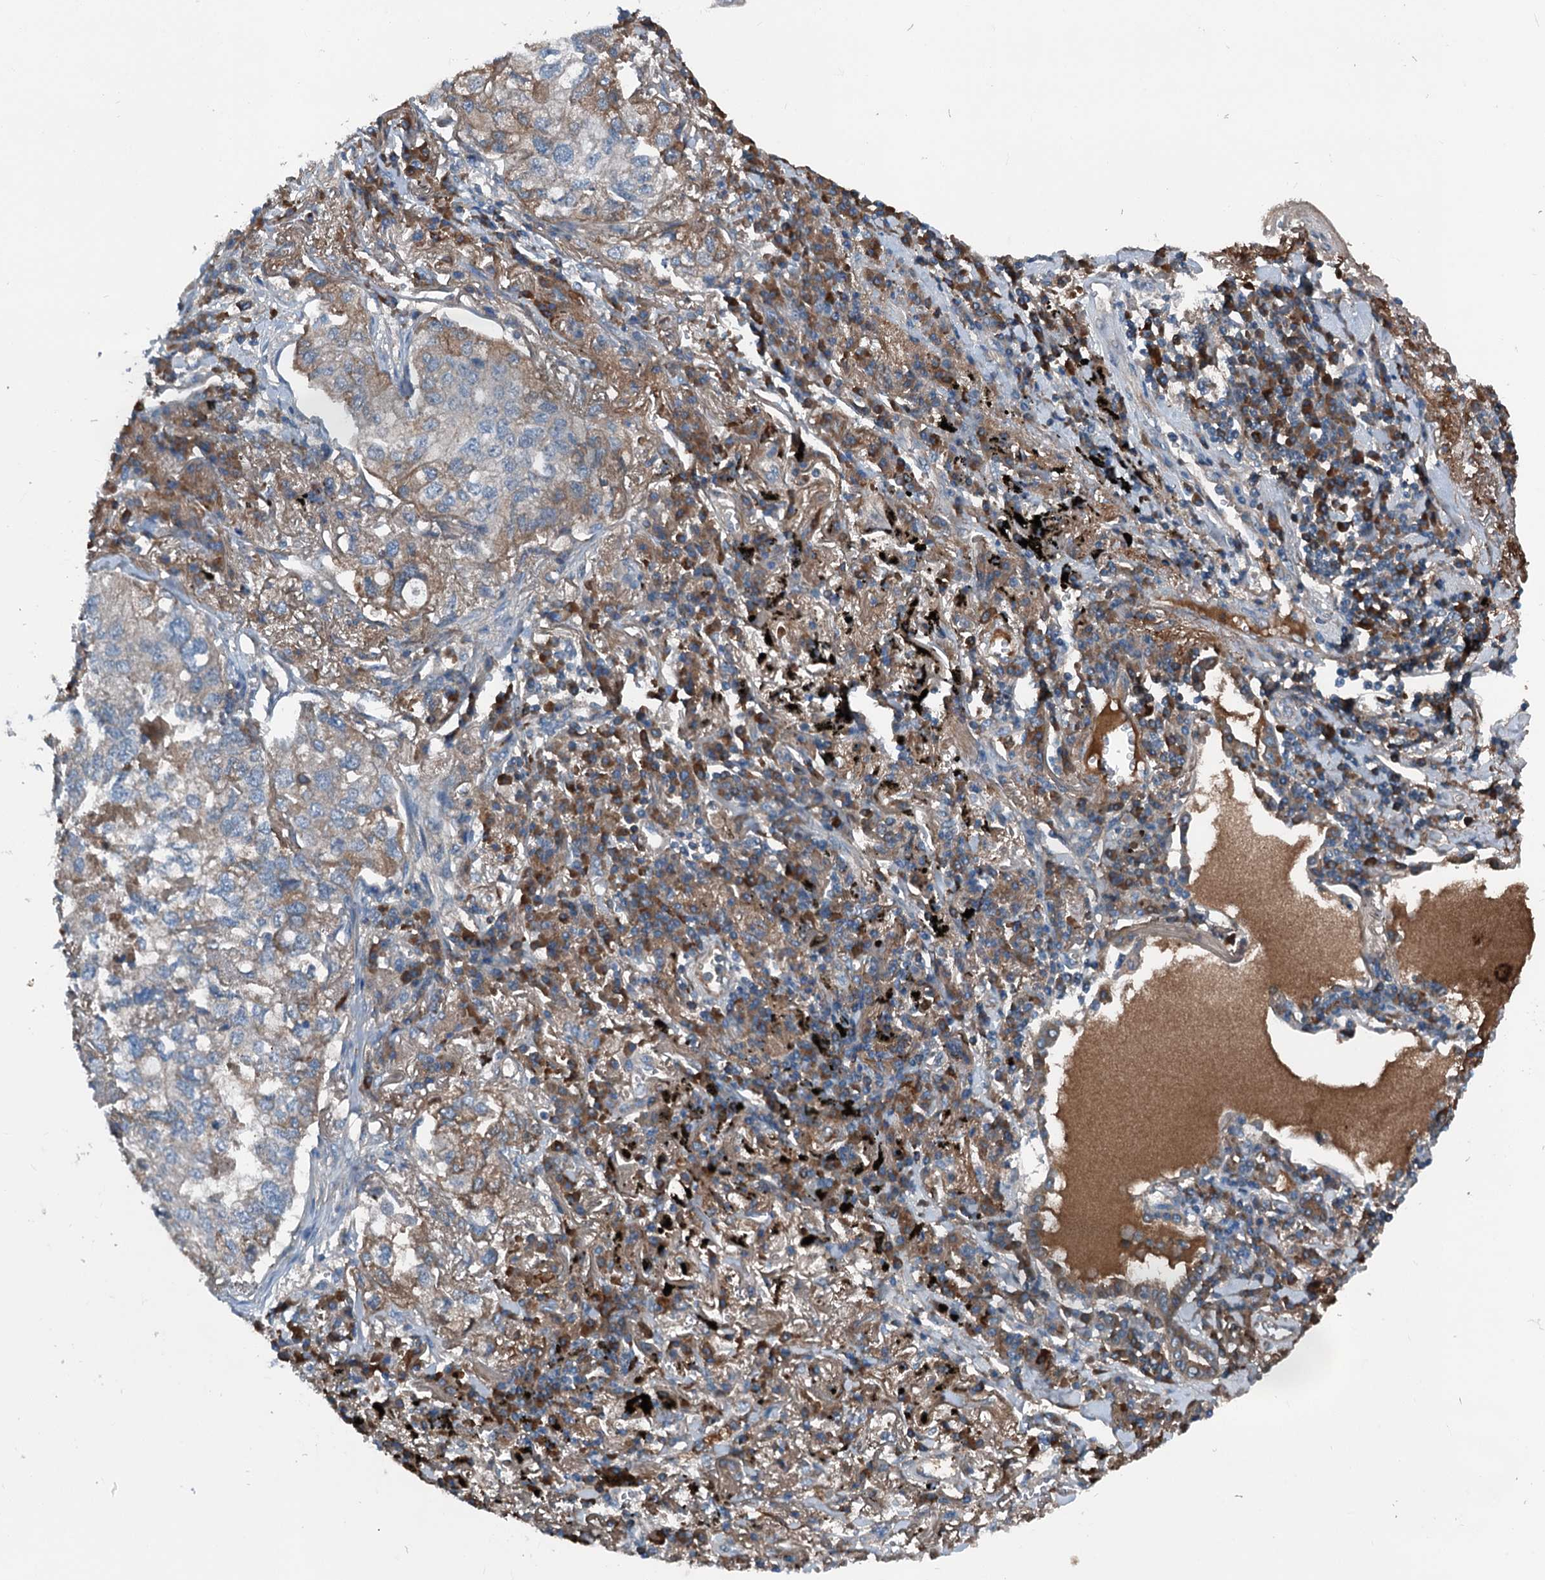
{"staining": {"intensity": "moderate", "quantity": "<25%", "location": "cytoplasmic/membranous"}, "tissue": "lung cancer", "cell_type": "Tumor cells", "image_type": "cancer", "snomed": [{"axis": "morphology", "description": "Adenocarcinoma, NOS"}, {"axis": "topography", "description": "Lung"}], "caption": "Protein positivity by immunohistochemistry displays moderate cytoplasmic/membranous staining in approximately <25% of tumor cells in lung cancer. (DAB IHC, brown staining for protein, blue staining for nuclei).", "gene": "PDSS1", "patient": {"sex": "male", "age": 65}}